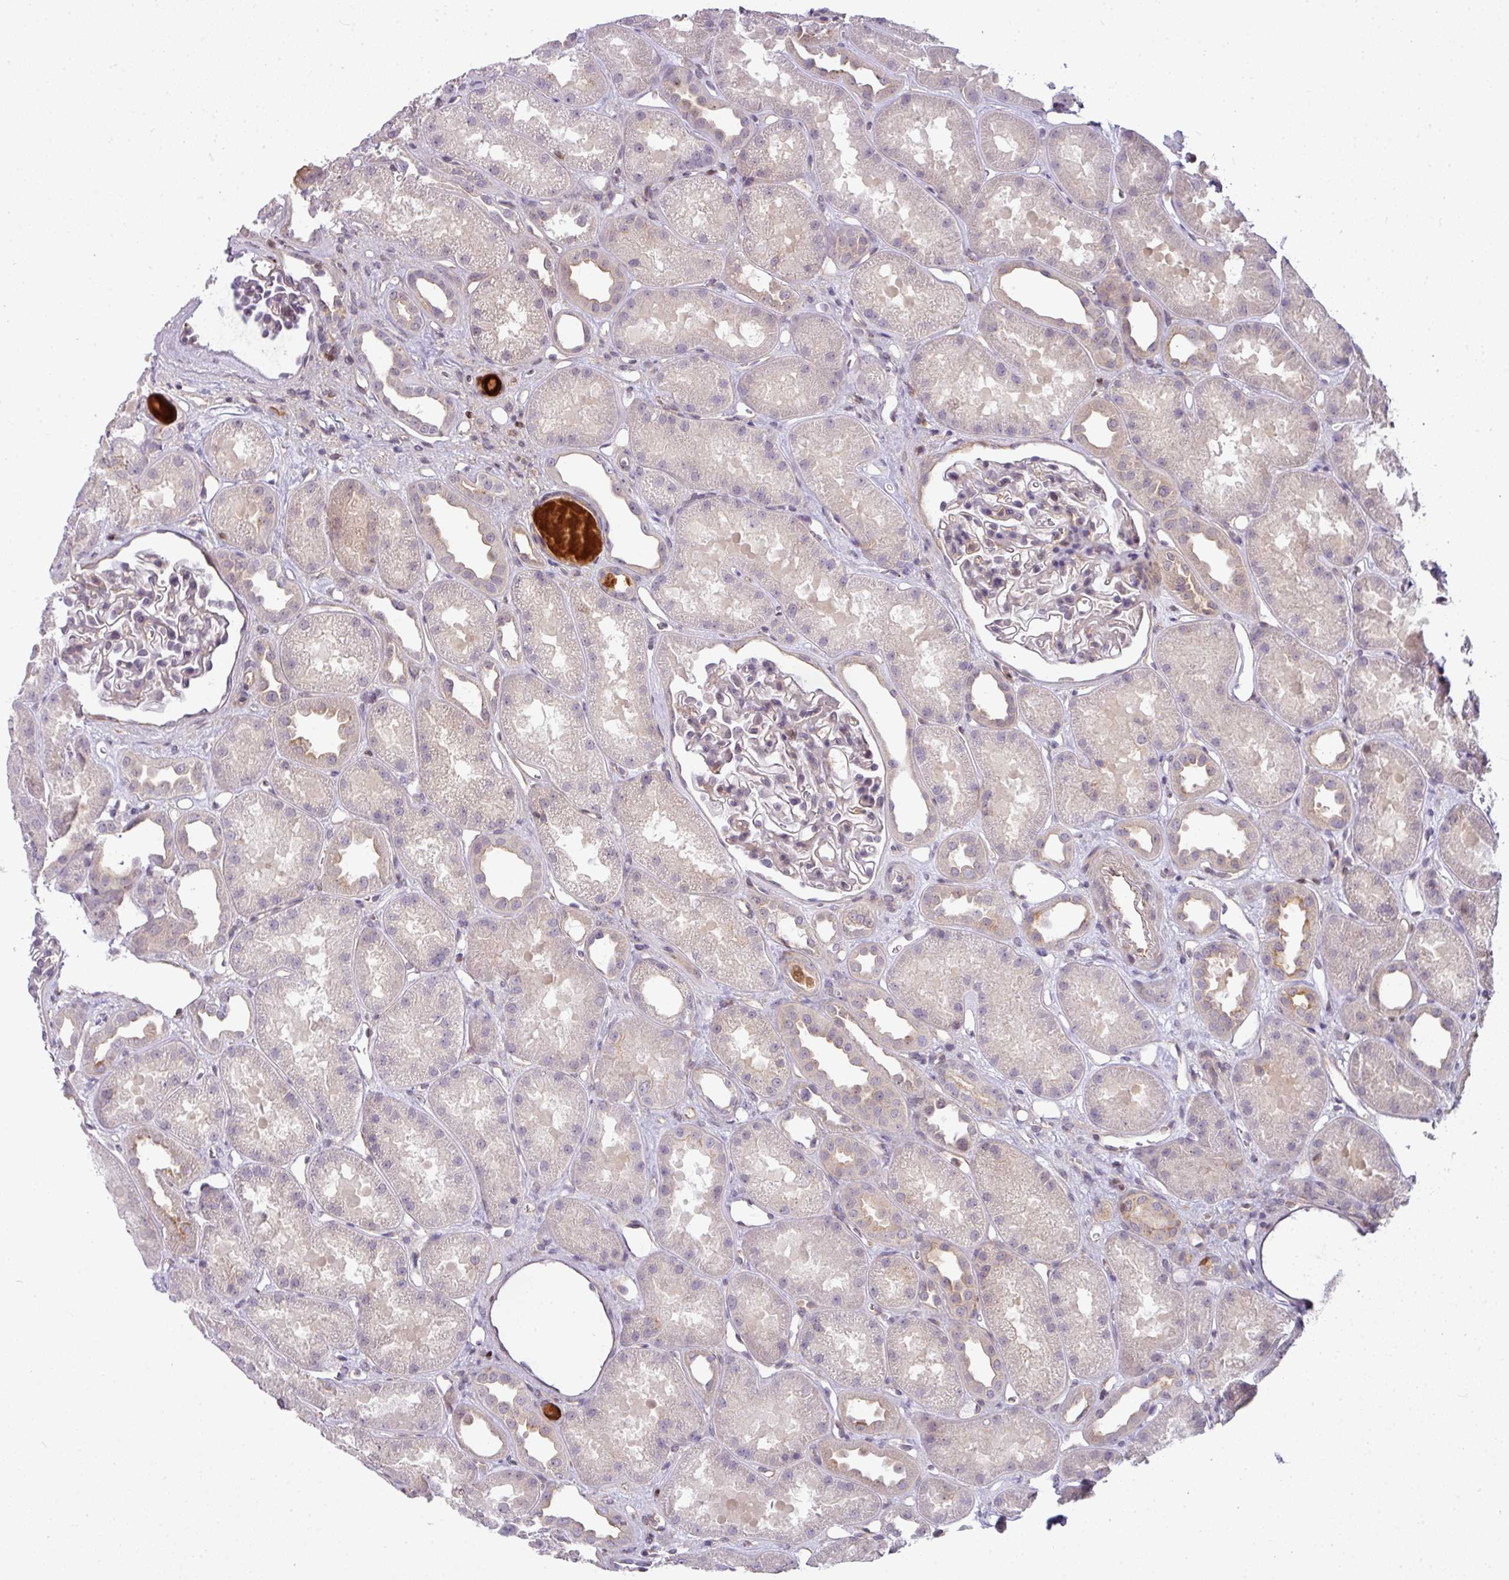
{"staining": {"intensity": "negative", "quantity": "none", "location": "none"}, "tissue": "kidney", "cell_type": "Cells in glomeruli", "image_type": "normal", "snomed": [{"axis": "morphology", "description": "Normal tissue, NOS"}, {"axis": "topography", "description": "Kidney"}], "caption": "Immunohistochemical staining of normal human kidney displays no significant staining in cells in glomeruli. Nuclei are stained in blue.", "gene": "STAT5A", "patient": {"sex": "male", "age": 61}}